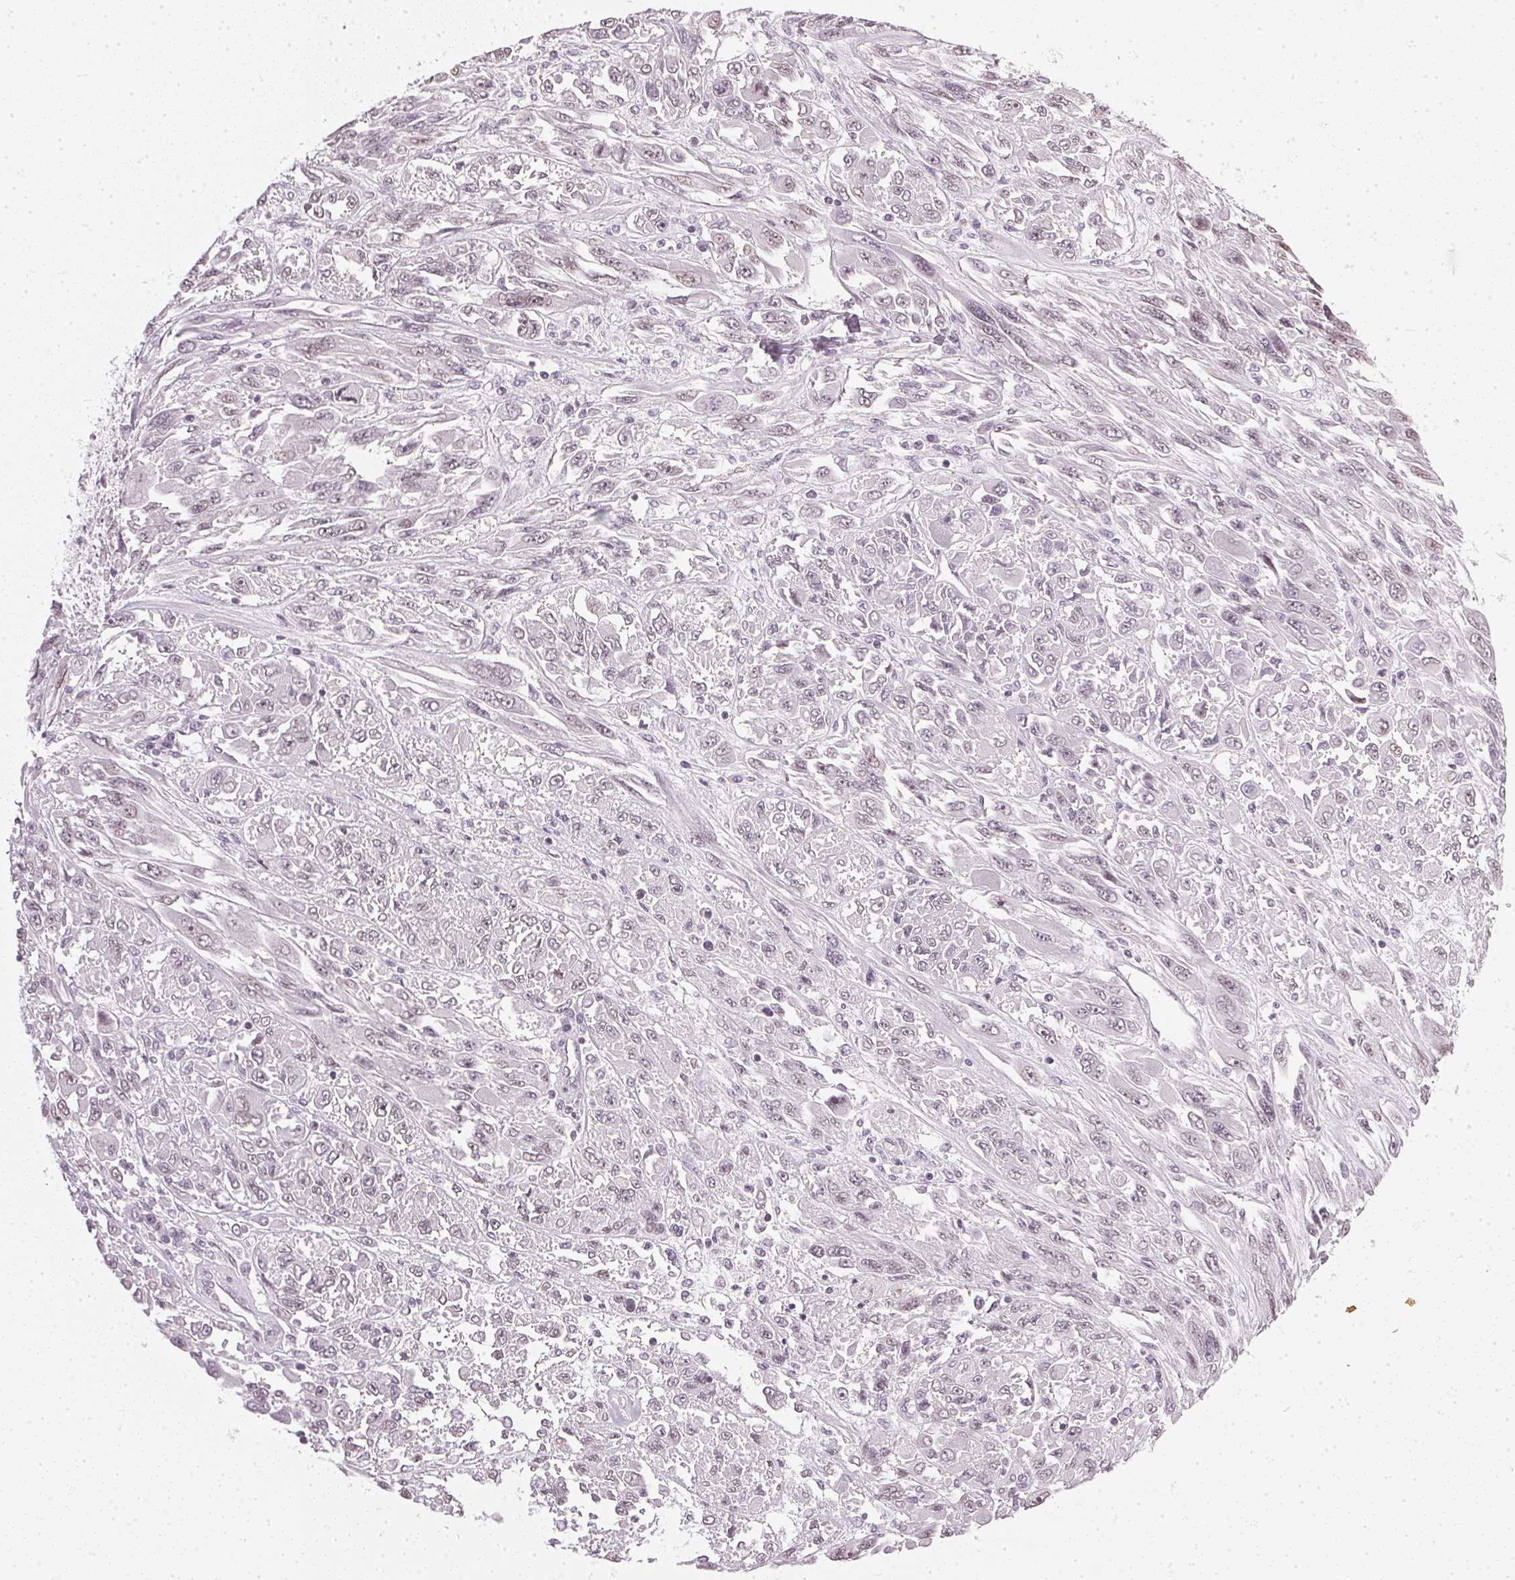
{"staining": {"intensity": "negative", "quantity": "none", "location": "none"}, "tissue": "melanoma", "cell_type": "Tumor cells", "image_type": "cancer", "snomed": [{"axis": "morphology", "description": "Malignant melanoma, NOS"}, {"axis": "topography", "description": "Skin"}], "caption": "Protein analysis of malignant melanoma reveals no significant staining in tumor cells. (Stains: DAB IHC with hematoxylin counter stain, Microscopy: brightfield microscopy at high magnification).", "gene": "DNAJC6", "patient": {"sex": "female", "age": 91}}